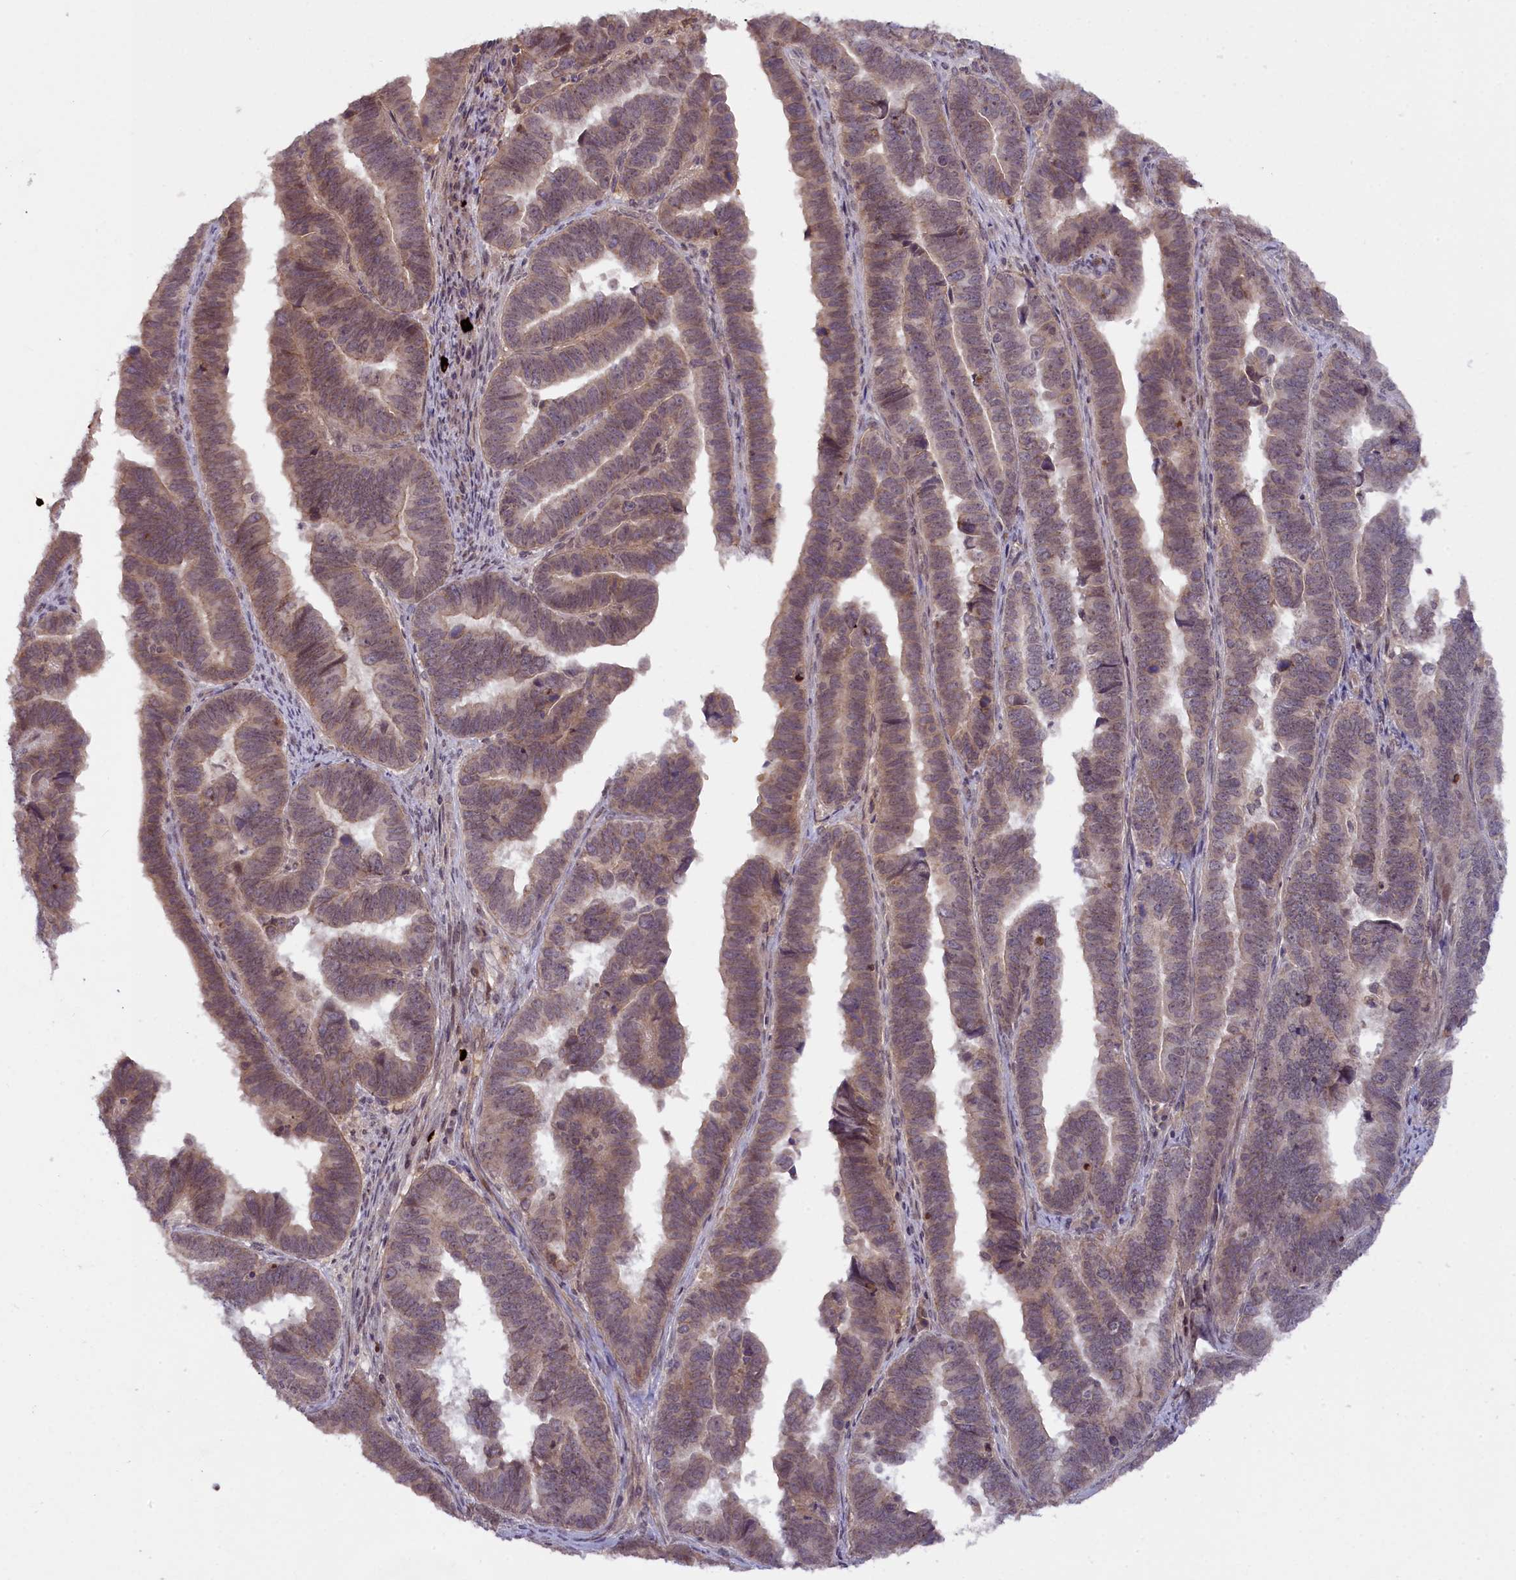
{"staining": {"intensity": "weak", "quantity": "25%-75%", "location": "cytoplasmic/membranous"}, "tissue": "endometrial cancer", "cell_type": "Tumor cells", "image_type": "cancer", "snomed": [{"axis": "morphology", "description": "Adenocarcinoma, NOS"}, {"axis": "topography", "description": "Endometrium"}], "caption": "High-power microscopy captured an IHC image of adenocarcinoma (endometrial), revealing weak cytoplasmic/membranous expression in about 25%-75% of tumor cells. (DAB (3,3'-diaminobenzidine) IHC, brown staining for protein, blue staining for nuclei).", "gene": "ZNF480", "patient": {"sex": "female", "age": 75}}